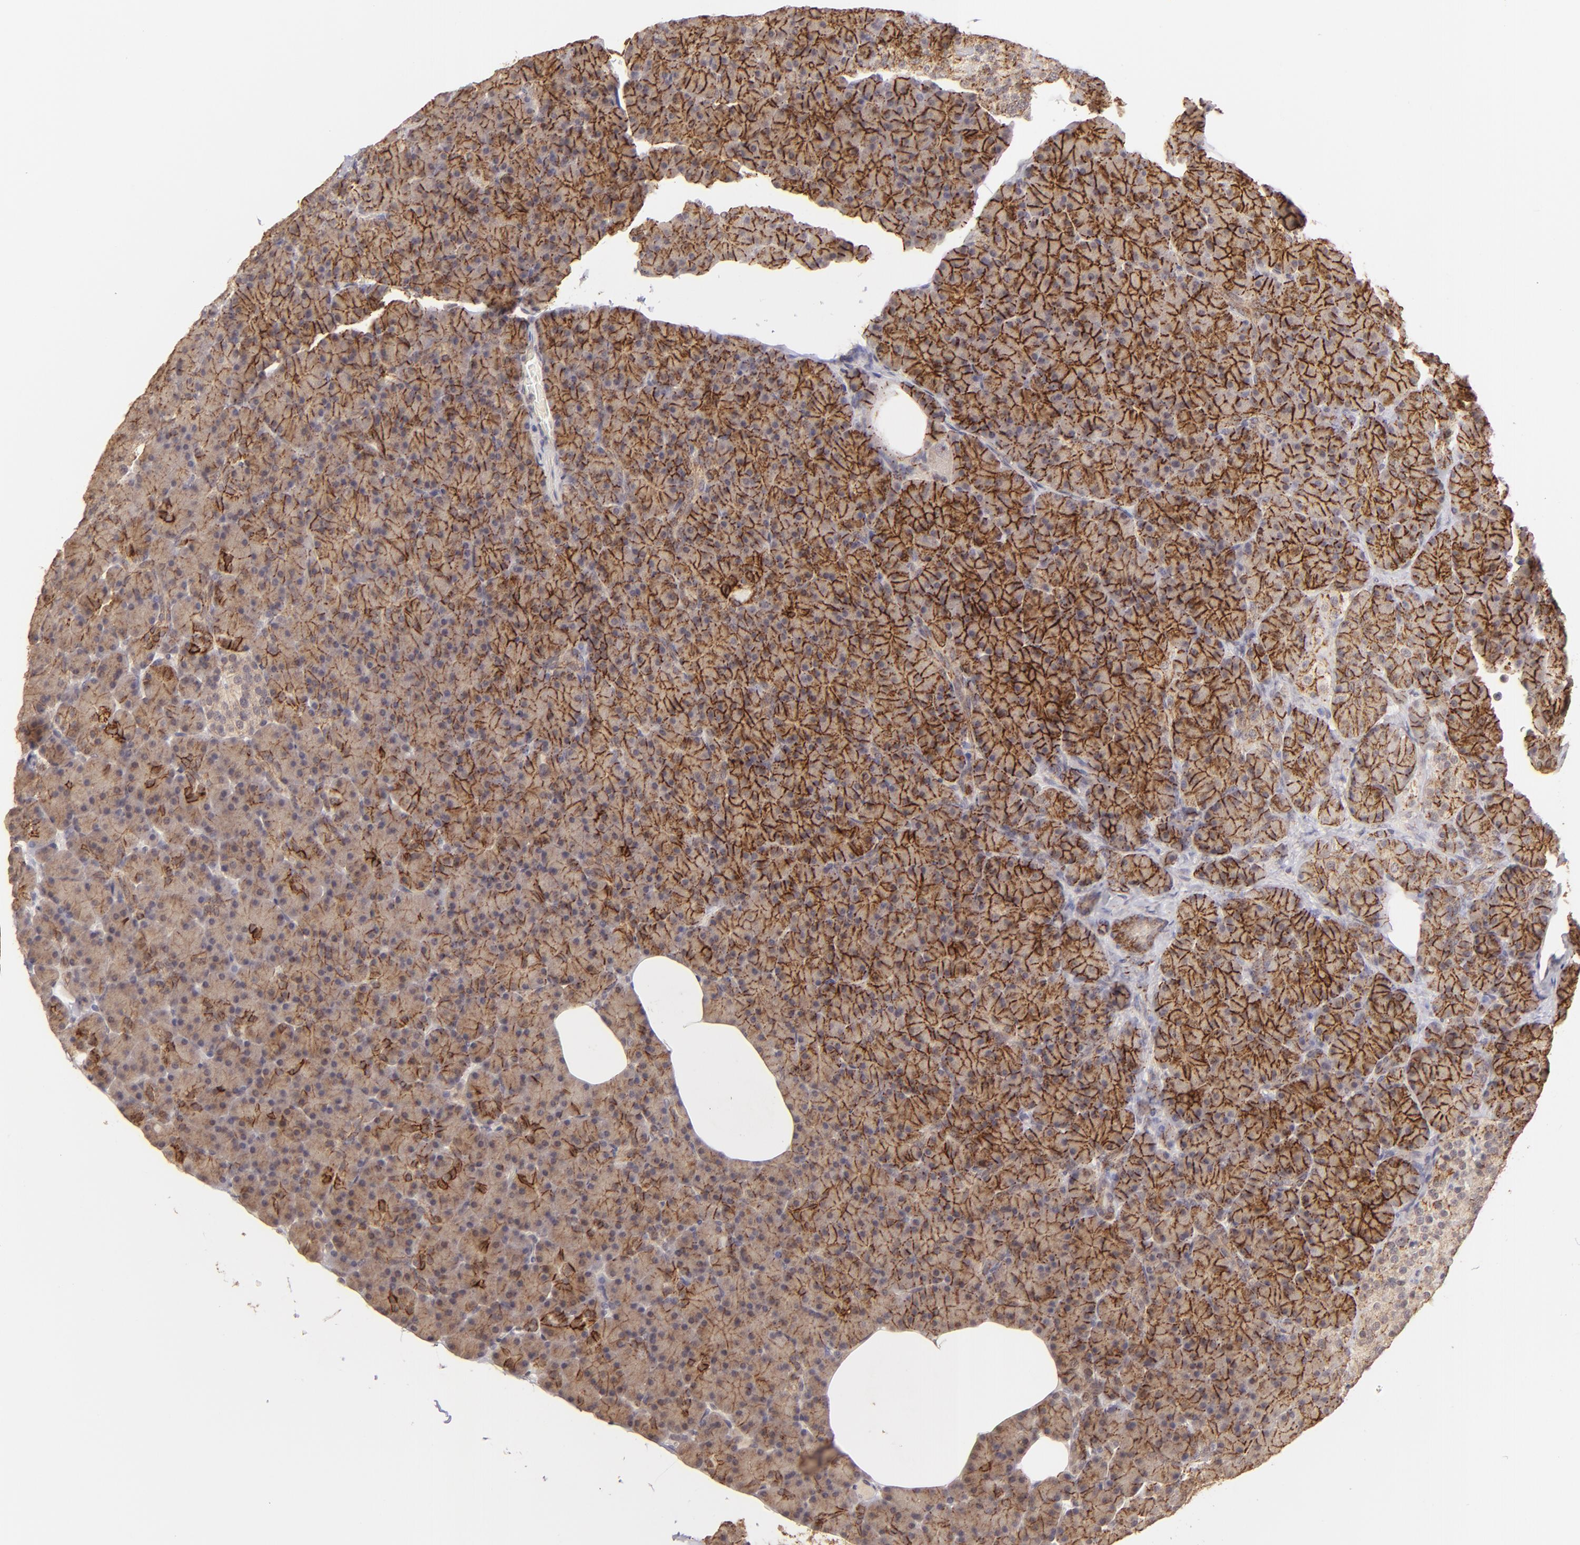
{"staining": {"intensity": "moderate", "quantity": ">75%", "location": "cytoplasmic/membranous"}, "tissue": "pancreas", "cell_type": "Exocrine glandular cells", "image_type": "normal", "snomed": [{"axis": "morphology", "description": "Normal tissue, NOS"}, {"axis": "topography", "description": "Pancreas"}], "caption": "Pancreas stained with immunohistochemistry displays moderate cytoplasmic/membranous positivity in approximately >75% of exocrine glandular cells. The staining is performed using DAB brown chromogen to label protein expression. The nuclei are counter-stained blue using hematoxylin.", "gene": "CLDN1", "patient": {"sex": "female", "age": 43}}